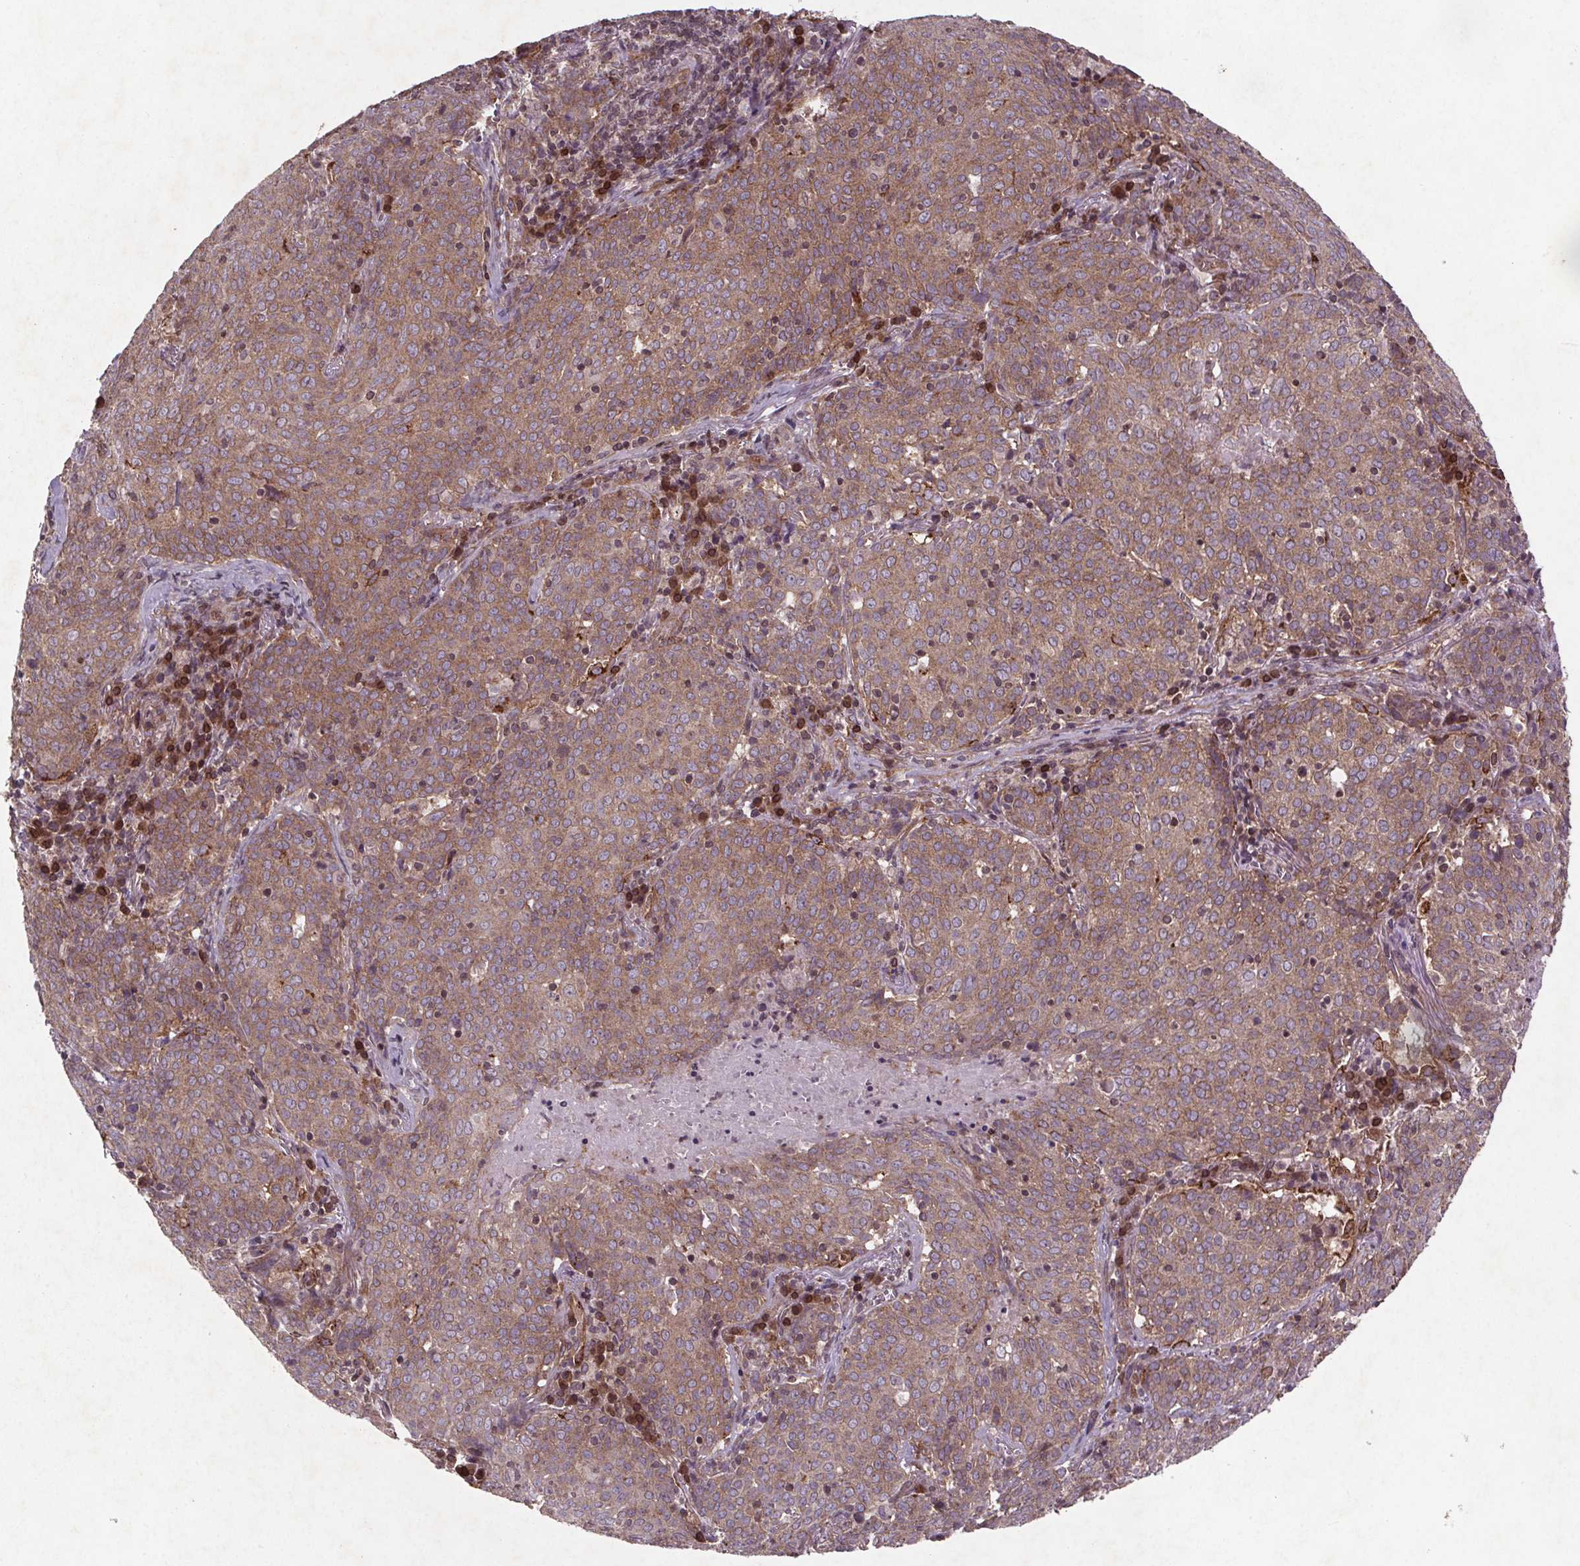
{"staining": {"intensity": "moderate", "quantity": ">75%", "location": "cytoplasmic/membranous"}, "tissue": "lung cancer", "cell_type": "Tumor cells", "image_type": "cancer", "snomed": [{"axis": "morphology", "description": "Squamous cell carcinoma, NOS"}, {"axis": "topography", "description": "Lung"}], "caption": "Lung squamous cell carcinoma was stained to show a protein in brown. There is medium levels of moderate cytoplasmic/membranous expression in approximately >75% of tumor cells. (DAB = brown stain, brightfield microscopy at high magnification).", "gene": "STRN3", "patient": {"sex": "male", "age": 82}}